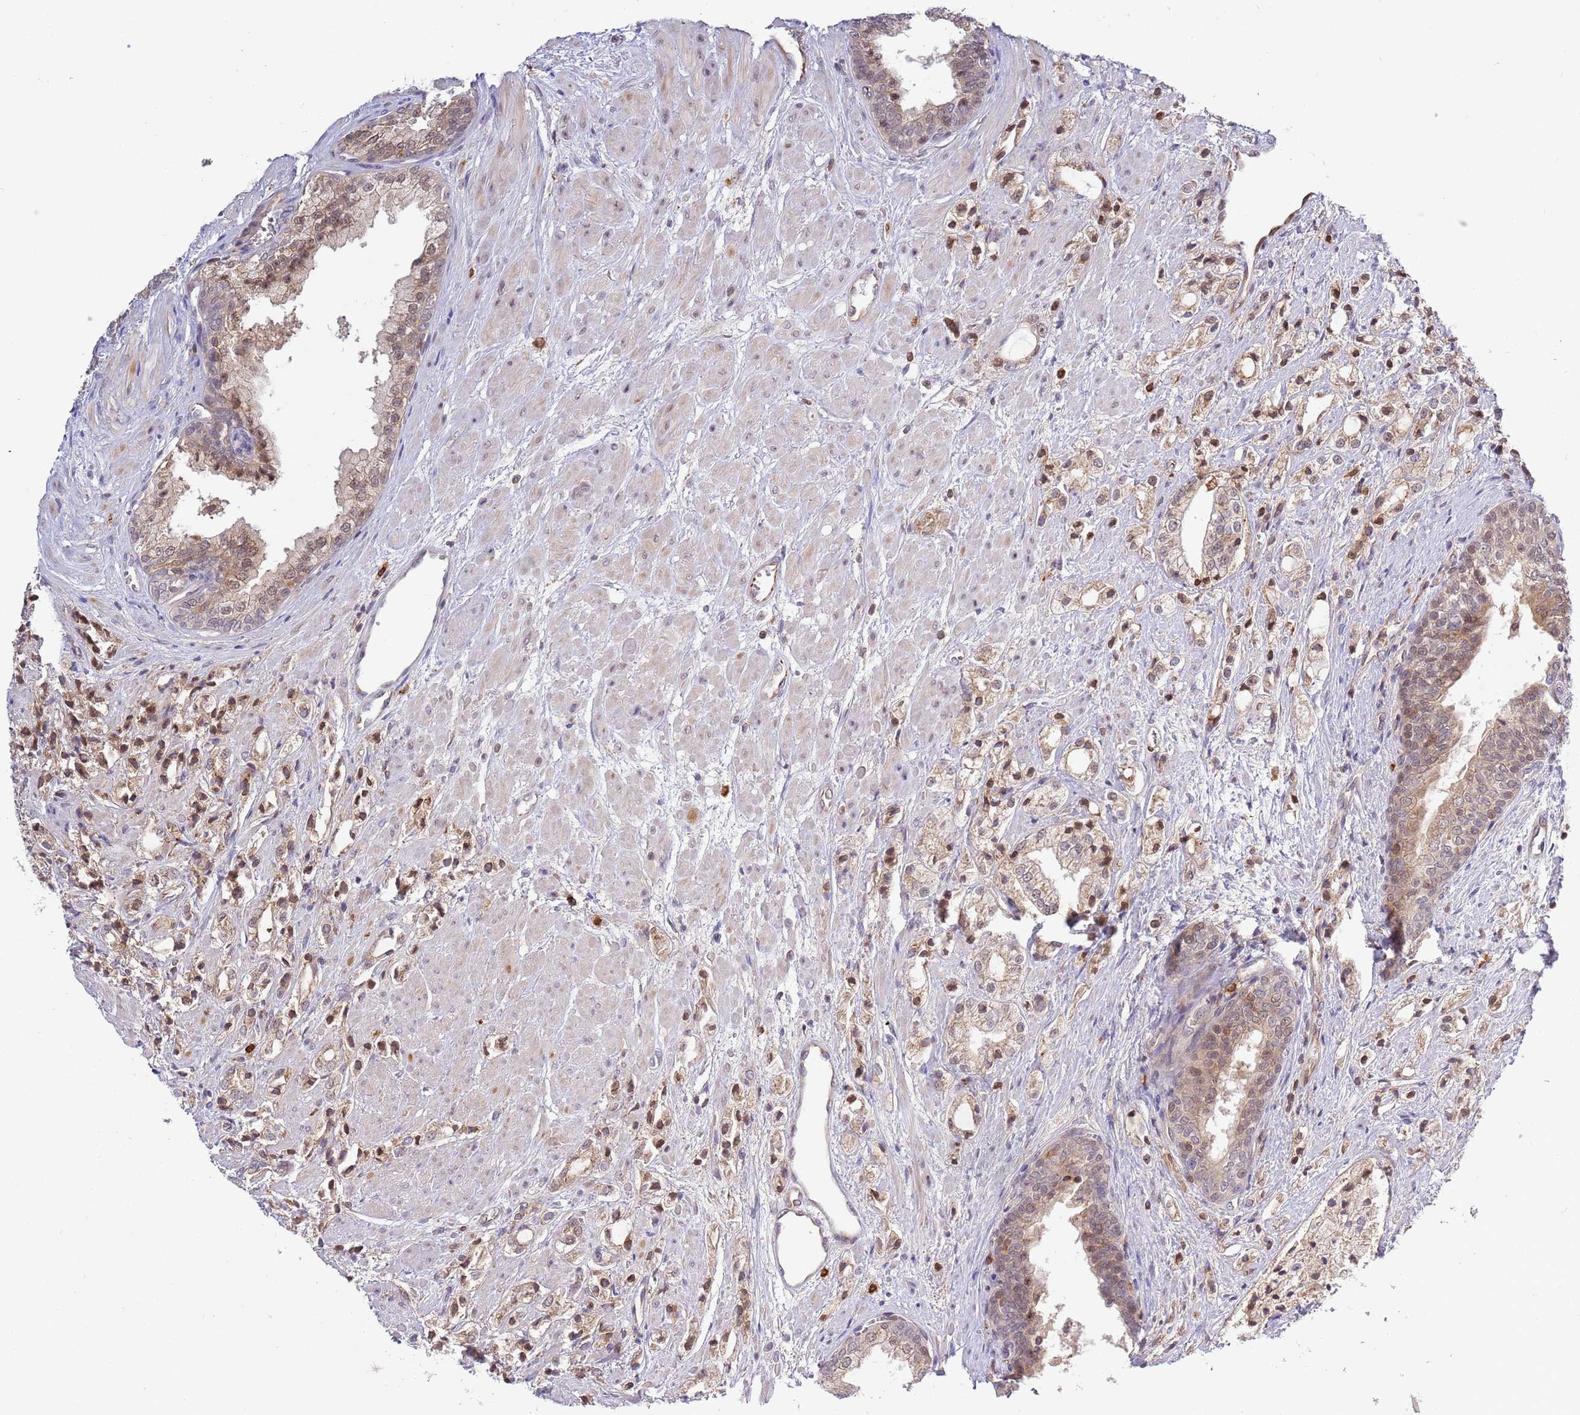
{"staining": {"intensity": "moderate", "quantity": "25%-75%", "location": "nuclear"}, "tissue": "prostate cancer", "cell_type": "Tumor cells", "image_type": "cancer", "snomed": [{"axis": "morphology", "description": "Adenocarcinoma, High grade"}, {"axis": "topography", "description": "Prostate"}], "caption": "Brown immunohistochemical staining in high-grade adenocarcinoma (prostate) demonstrates moderate nuclear staining in approximately 25%-75% of tumor cells.", "gene": "CCNJL", "patient": {"sex": "male", "age": 50}}